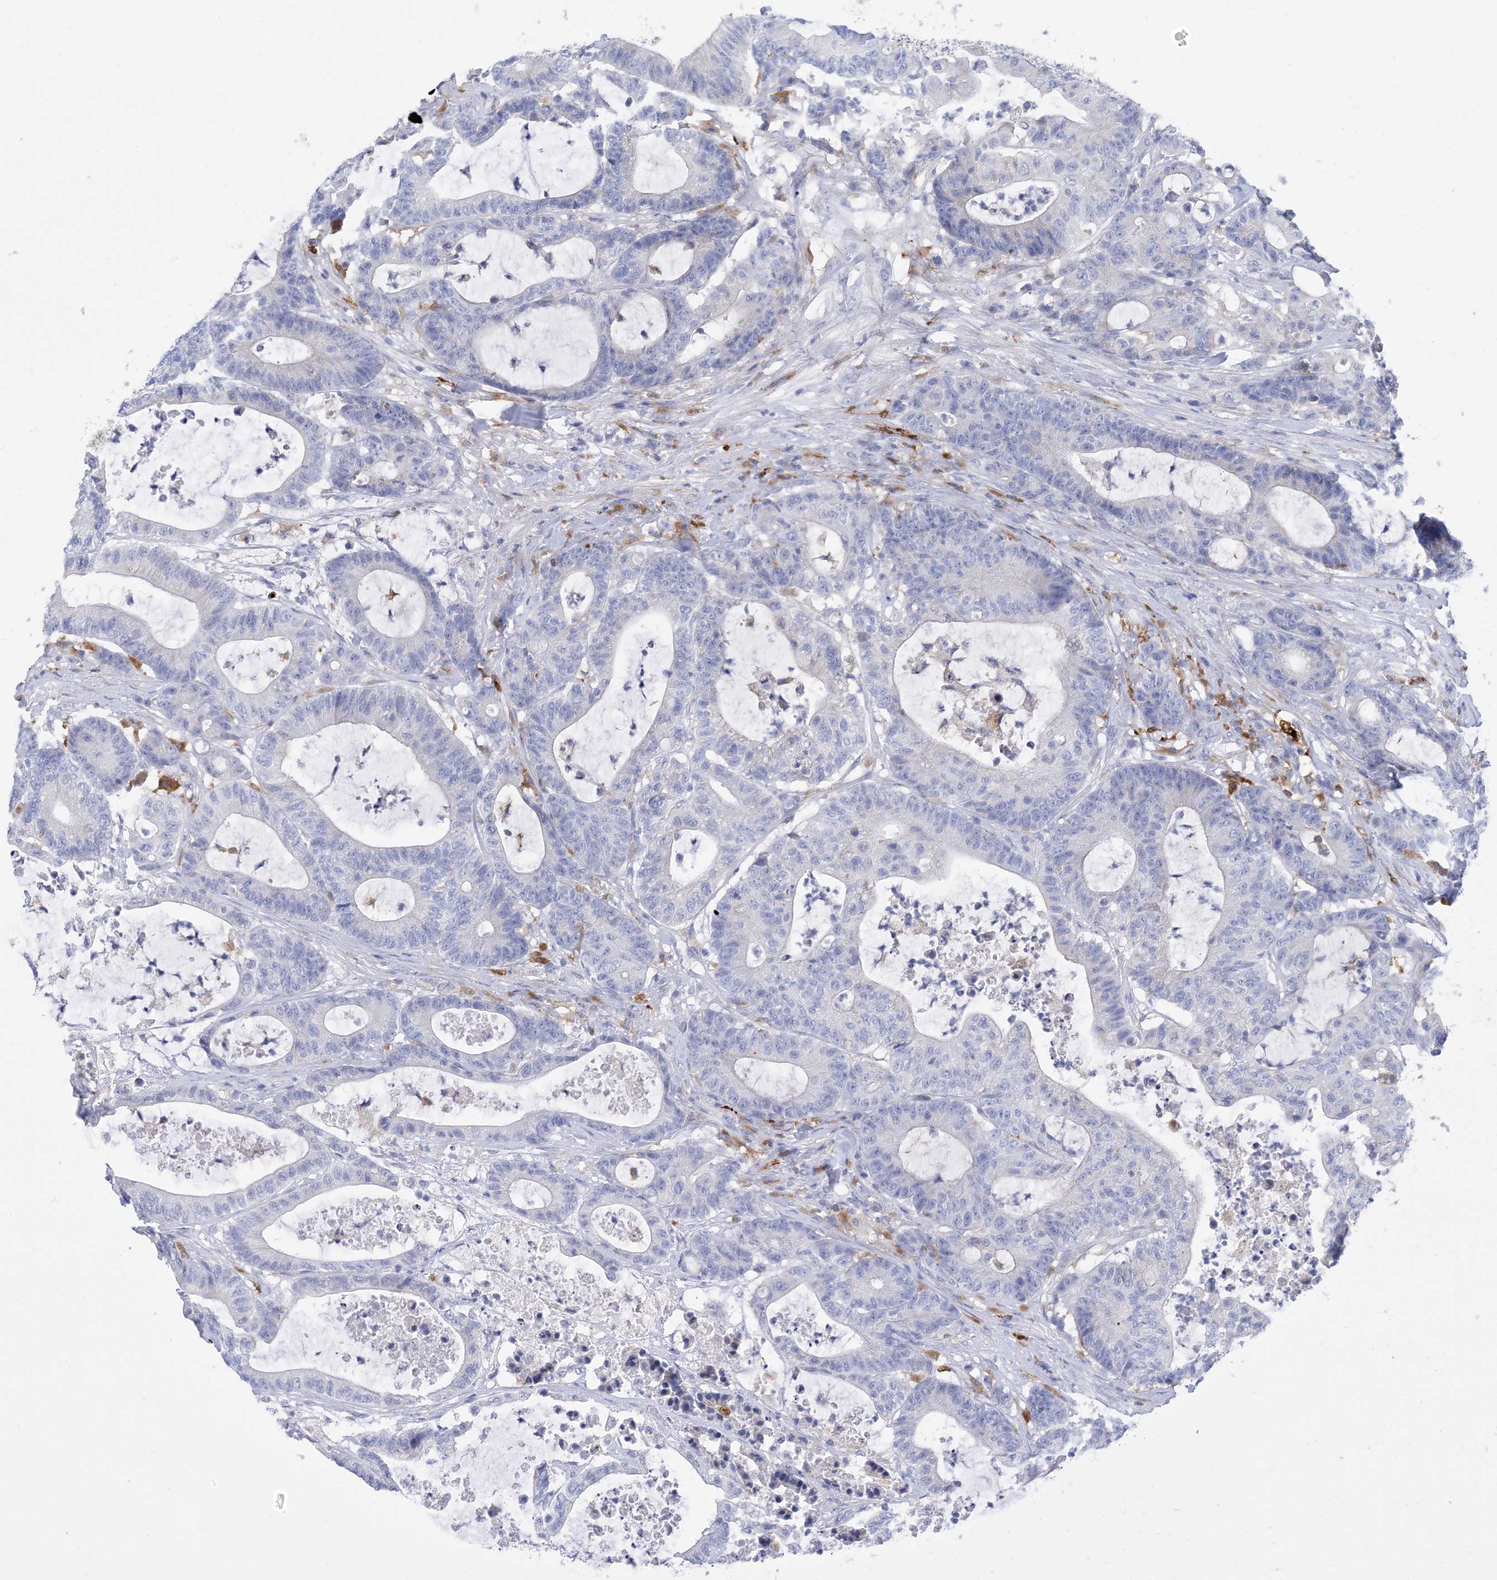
{"staining": {"intensity": "negative", "quantity": "none", "location": "none"}, "tissue": "colorectal cancer", "cell_type": "Tumor cells", "image_type": "cancer", "snomed": [{"axis": "morphology", "description": "Adenocarcinoma, NOS"}, {"axis": "topography", "description": "Colon"}], "caption": "Colorectal cancer (adenocarcinoma) was stained to show a protein in brown. There is no significant expression in tumor cells.", "gene": "DPH3", "patient": {"sex": "female", "age": 84}}